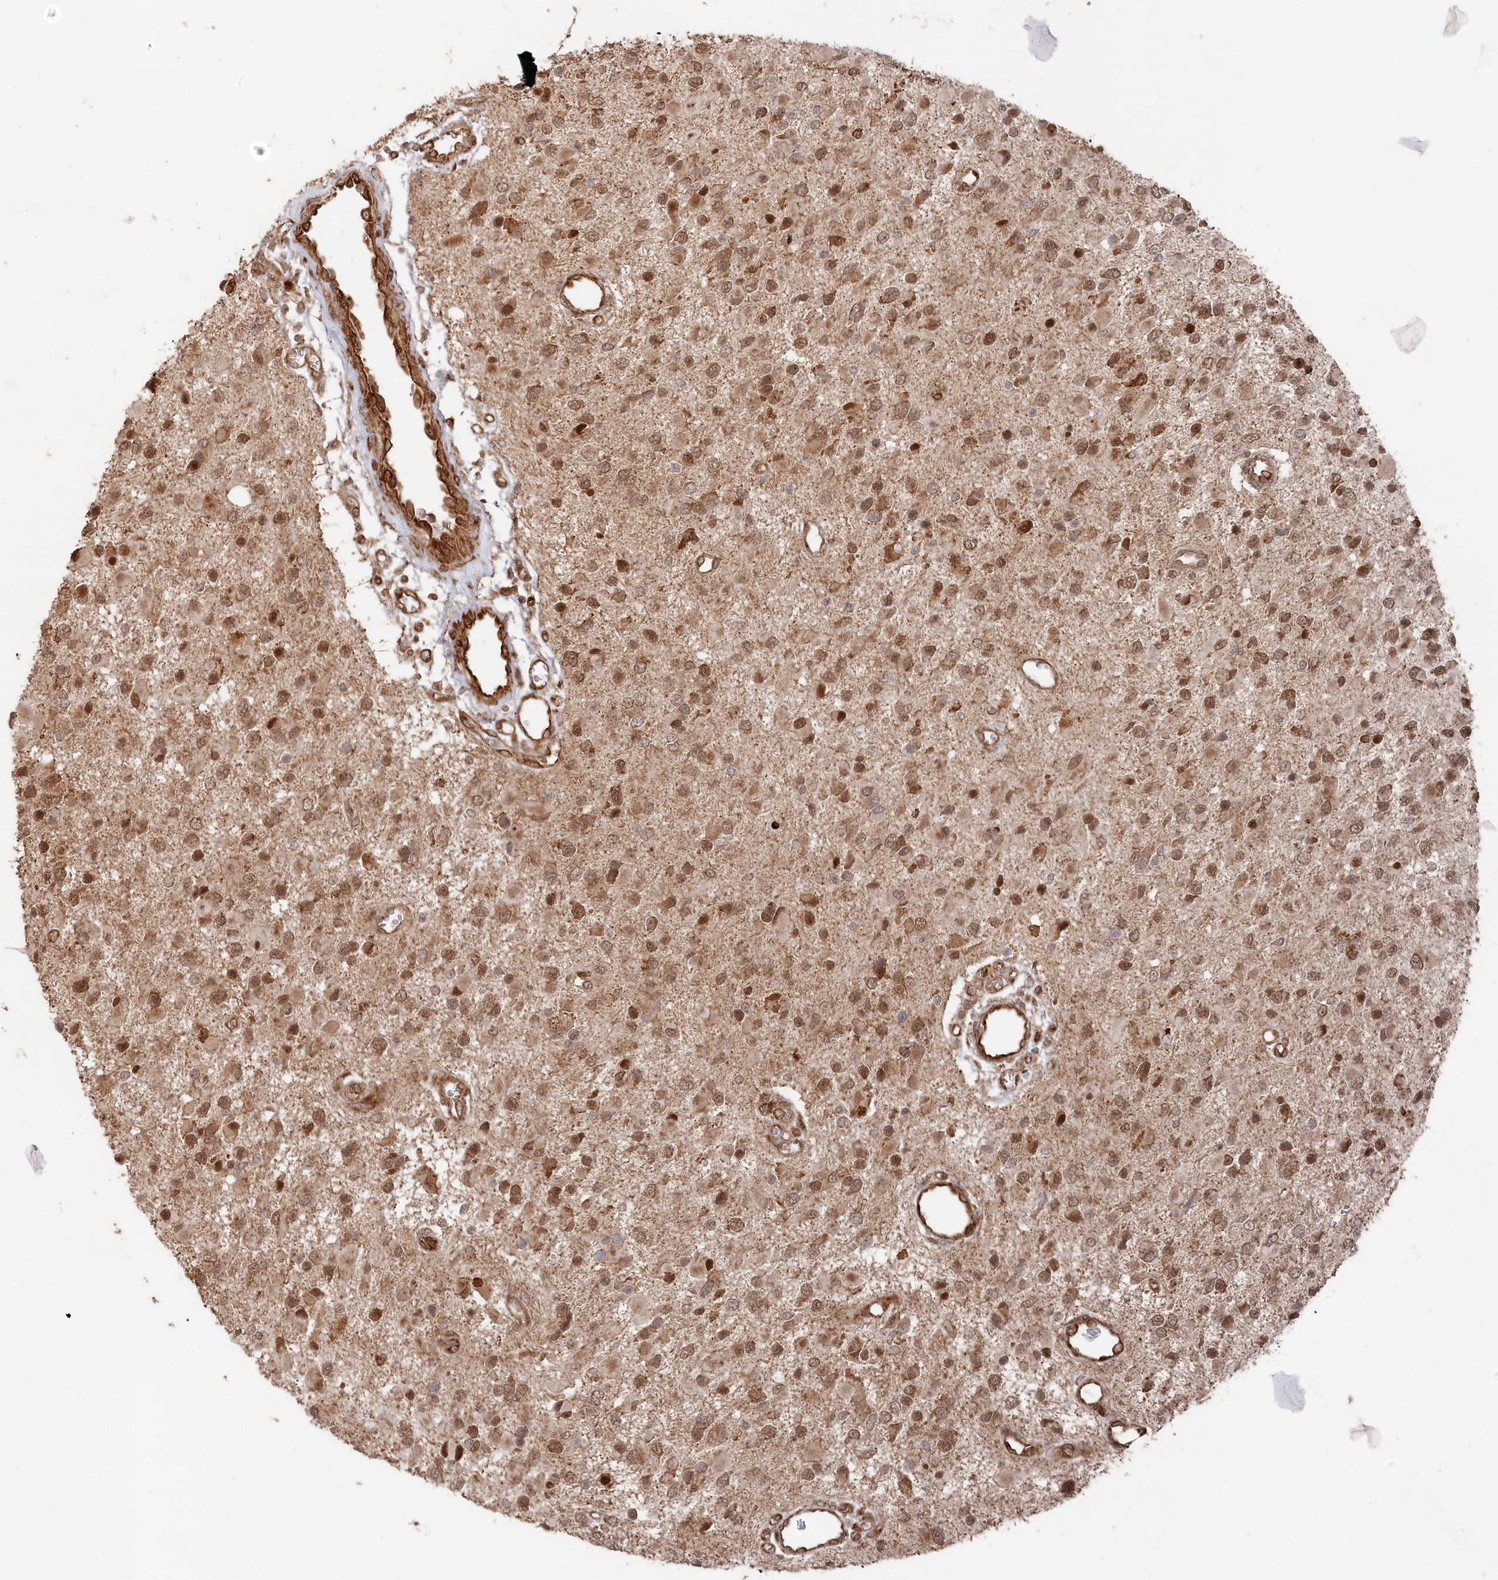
{"staining": {"intensity": "moderate", "quantity": ">75%", "location": "nuclear"}, "tissue": "glioma", "cell_type": "Tumor cells", "image_type": "cancer", "snomed": [{"axis": "morphology", "description": "Glioma, malignant, High grade"}, {"axis": "topography", "description": "Brain"}], "caption": "Protein staining by immunohistochemistry displays moderate nuclear staining in about >75% of tumor cells in glioma.", "gene": "POLR3A", "patient": {"sex": "male", "age": 53}}